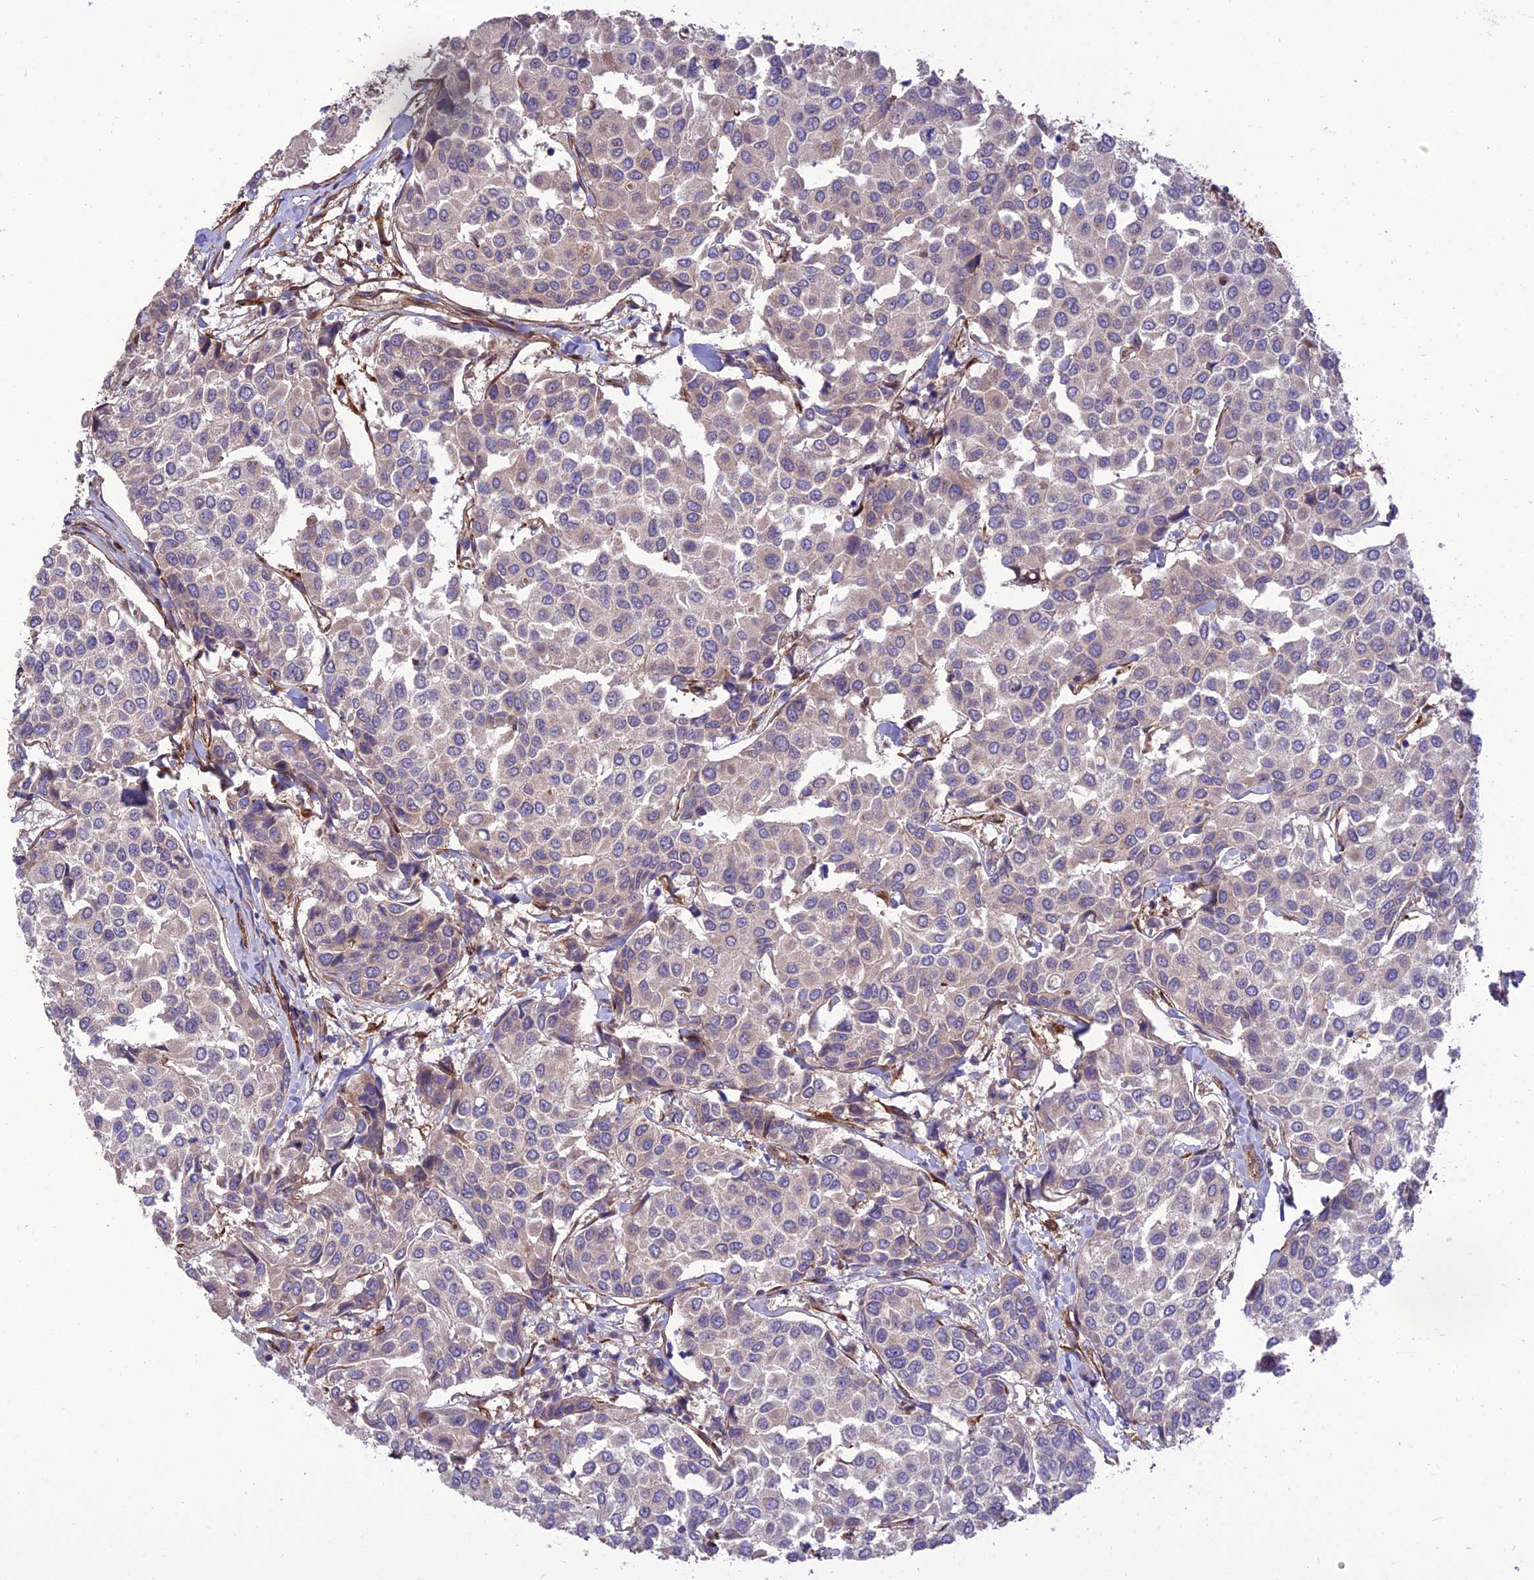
{"staining": {"intensity": "negative", "quantity": "none", "location": "none"}, "tissue": "breast cancer", "cell_type": "Tumor cells", "image_type": "cancer", "snomed": [{"axis": "morphology", "description": "Duct carcinoma"}, {"axis": "topography", "description": "Breast"}], "caption": "Tumor cells are negative for brown protein staining in breast cancer. Brightfield microscopy of immunohistochemistry (IHC) stained with DAB (3,3'-diaminobenzidine) (brown) and hematoxylin (blue), captured at high magnification.", "gene": "CRTAP", "patient": {"sex": "female", "age": 55}}